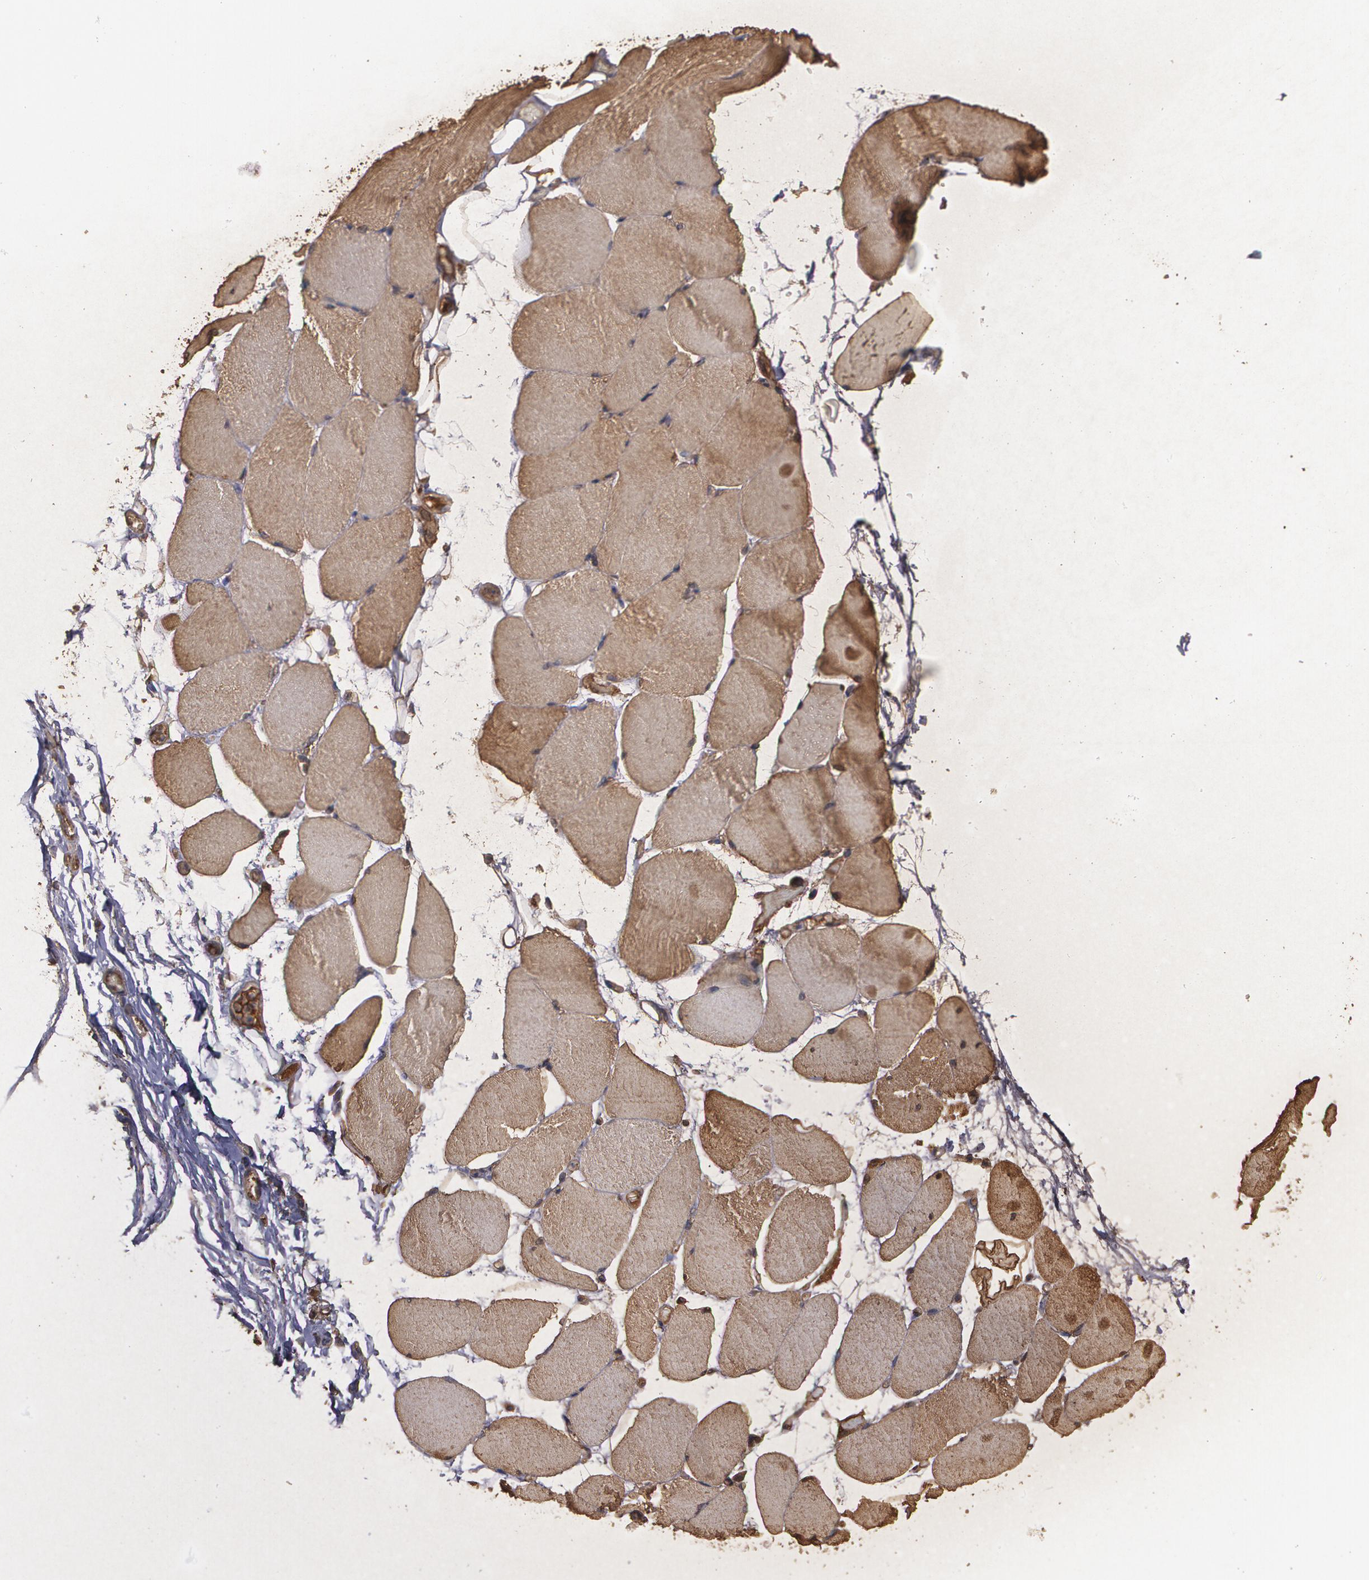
{"staining": {"intensity": "moderate", "quantity": ">75%", "location": "cytoplasmic/membranous"}, "tissue": "skeletal muscle", "cell_type": "Myocytes", "image_type": "normal", "snomed": [{"axis": "morphology", "description": "Normal tissue, NOS"}, {"axis": "topography", "description": "Skeletal muscle"}, {"axis": "topography", "description": "Parathyroid gland"}], "caption": "A high-resolution image shows immunohistochemistry (IHC) staining of normal skeletal muscle, which displays moderate cytoplasmic/membranous positivity in approximately >75% of myocytes.", "gene": "PON1", "patient": {"sex": "female", "age": 37}}